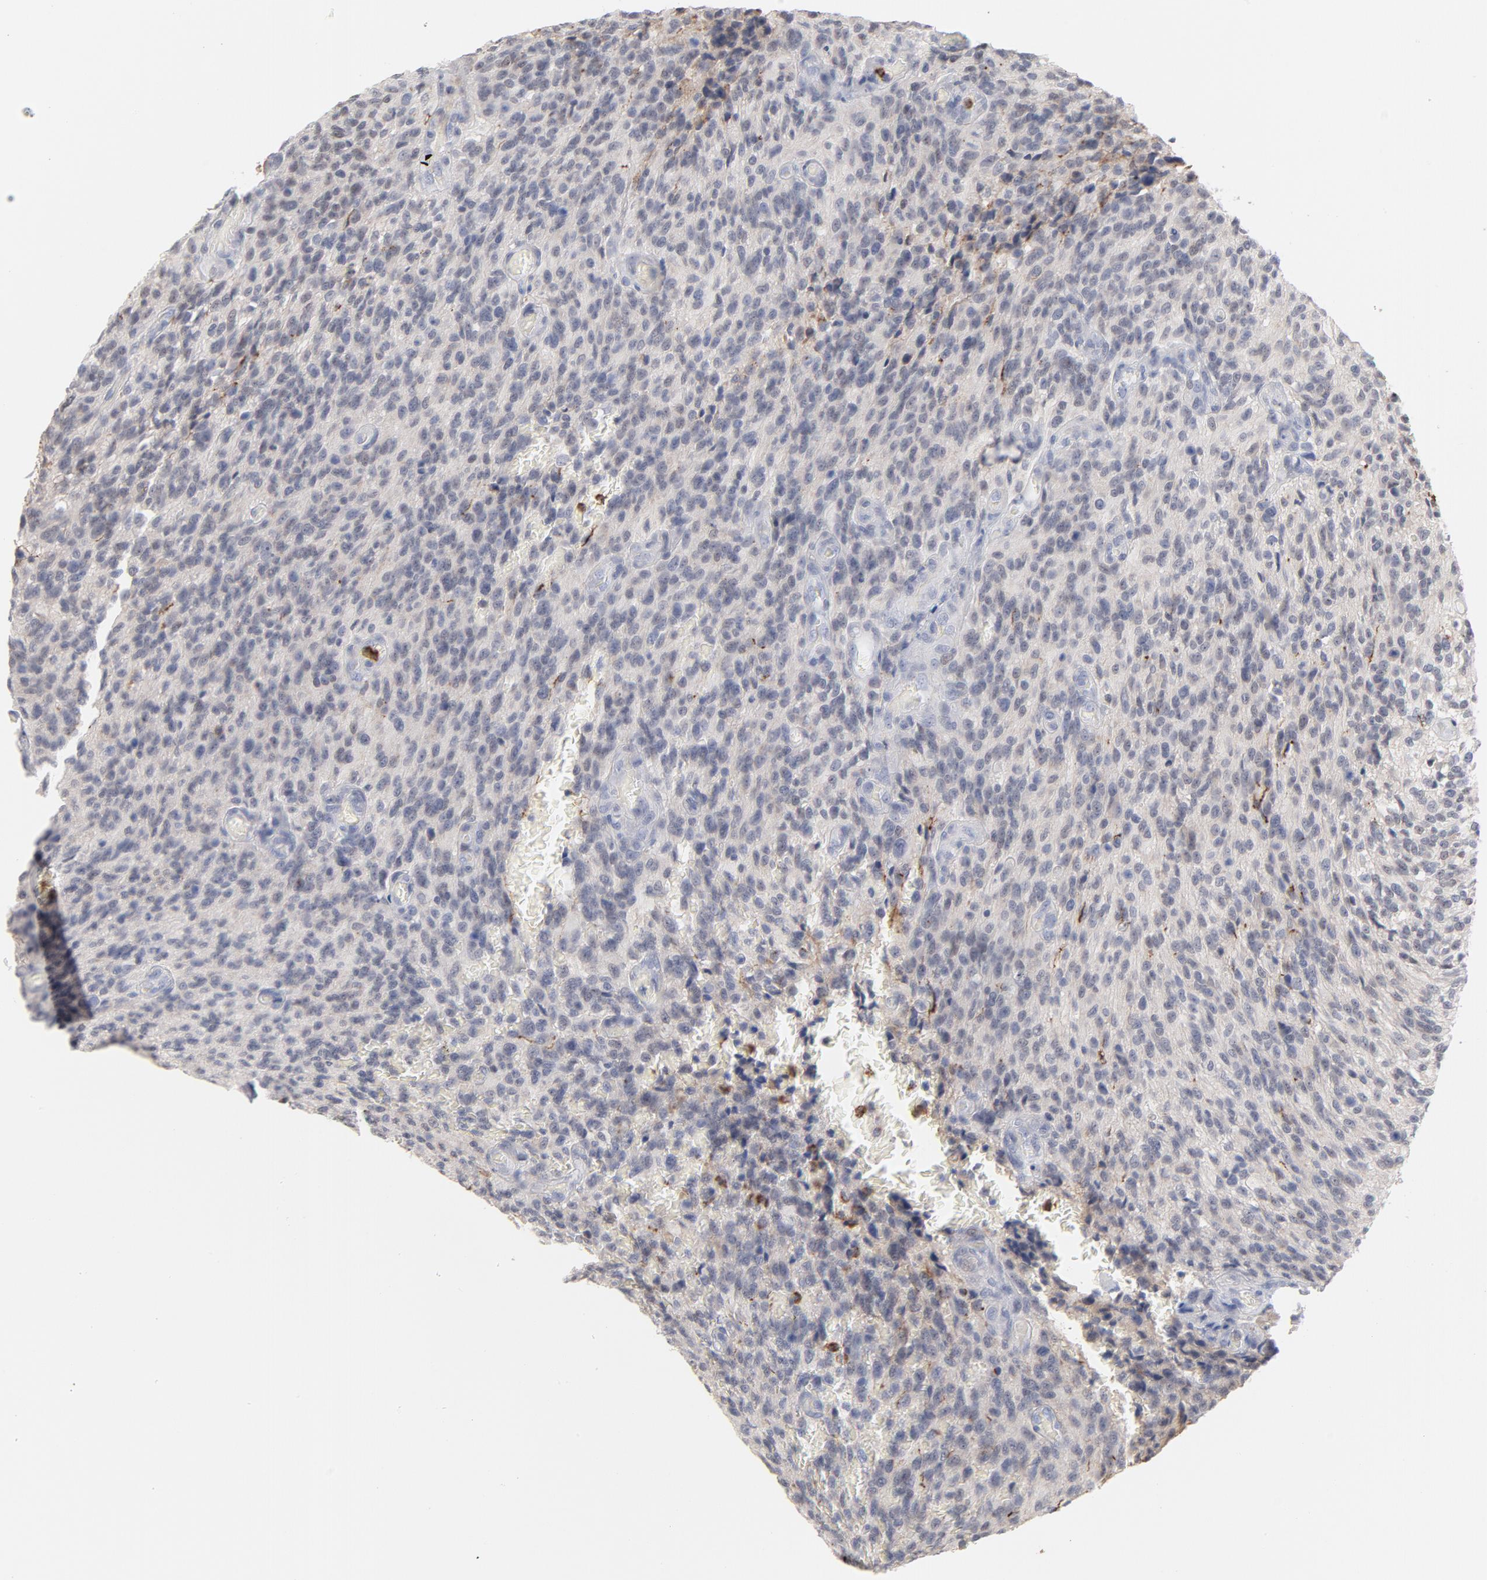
{"staining": {"intensity": "weak", "quantity": "25%-75%", "location": "cytoplasmic/membranous,nuclear"}, "tissue": "glioma", "cell_type": "Tumor cells", "image_type": "cancer", "snomed": [{"axis": "morphology", "description": "Normal tissue, NOS"}, {"axis": "morphology", "description": "Glioma, malignant, High grade"}, {"axis": "topography", "description": "Cerebral cortex"}], "caption": "A brown stain highlights weak cytoplasmic/membranous and nuclear positivity of a protein in glioma tumor cells.", "gene": "PNMA1", "patient": {"sex": "male", "age": 56}}